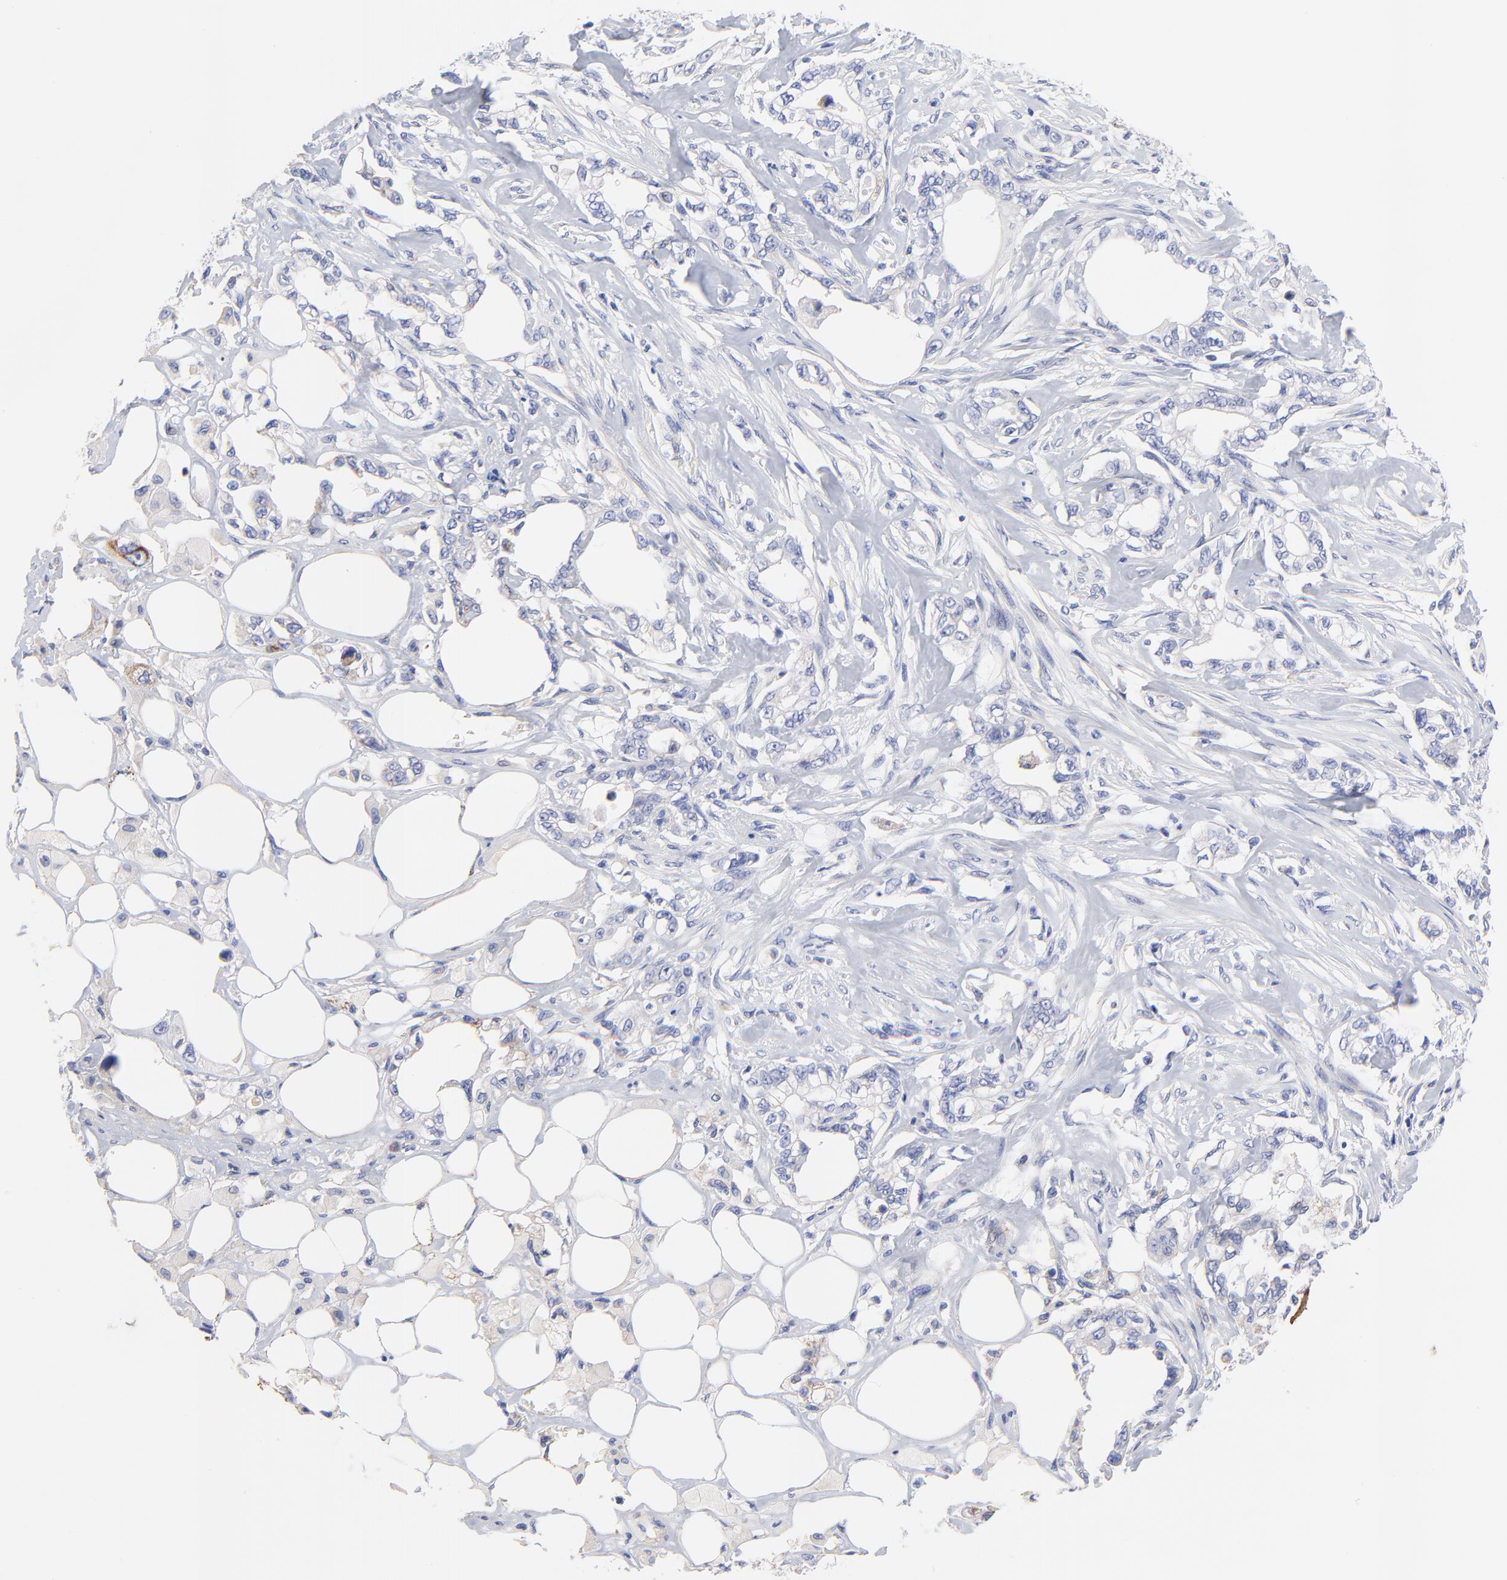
{"staining": {"intensity": "negative", "quantity": "none", "location": "none"}, "tissue": "pancreatic cancer", "cell_type": "Tumor cells", "image_type": "cancer", "snomed": [{"axis": "morphology", "description": "Normal tissue, NOS"}, {"axis": "topography", "description": "Pancreas"}], "caption": "High magnification brightfield microscopy of pancreatic cancer stained with DAB (brown) and counterstained with hematoxylin (blue): tumor cells show no significant positivity. (DAB (3,3'-diaminobenzidine) IHC with hematoxylin counter stain).", "gene": "FBXO10", "patient": {"sex": "male", "age": 42}}